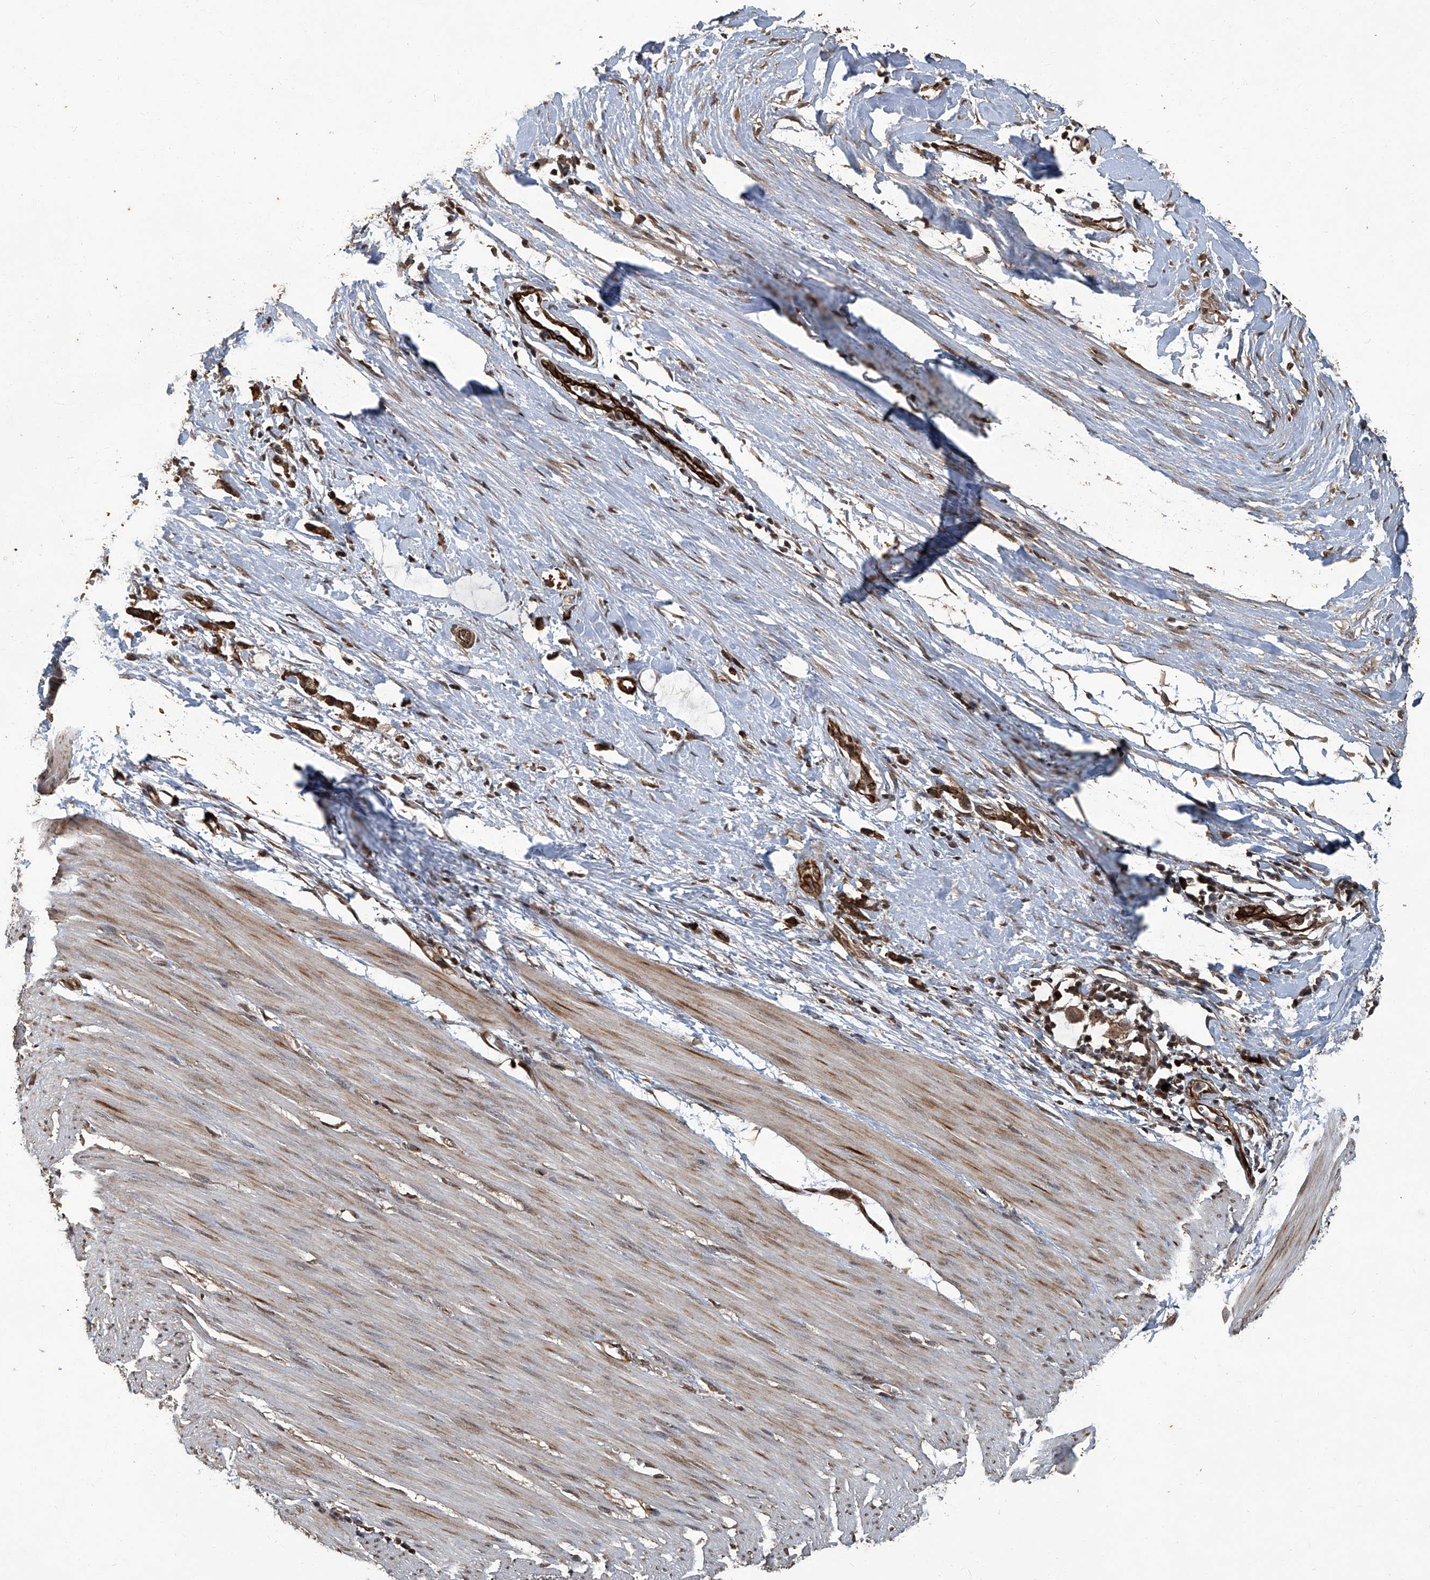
{"staining": {"intensity": "moderate", "quantity": "25%-75%", "location": "cytoplasmic/membranous,nuclear"}, "tissue": "smooth muscle", "cell_type": "Smooth muscle cells", "image_type": "normal", "snomed": [{"axis": "morphology", "description": "Normal tissue, NOS"}, {"axis": "morphology", "description": "Adenocarcinoma, NOS"}, {"axis": "topography", "description": "Colon"}, {"axis": "topography", "description": "Peripheral nerve tissue"}], "caption": "Smooth muscle cells display medium levels of moderate cytoplasmic/membranous,nuclear staining in approximately 25%-75% of cells in unremarkable human smooth muscle.", "gene": "GPR132", "patient": {"sex": "male", "age": 14}}